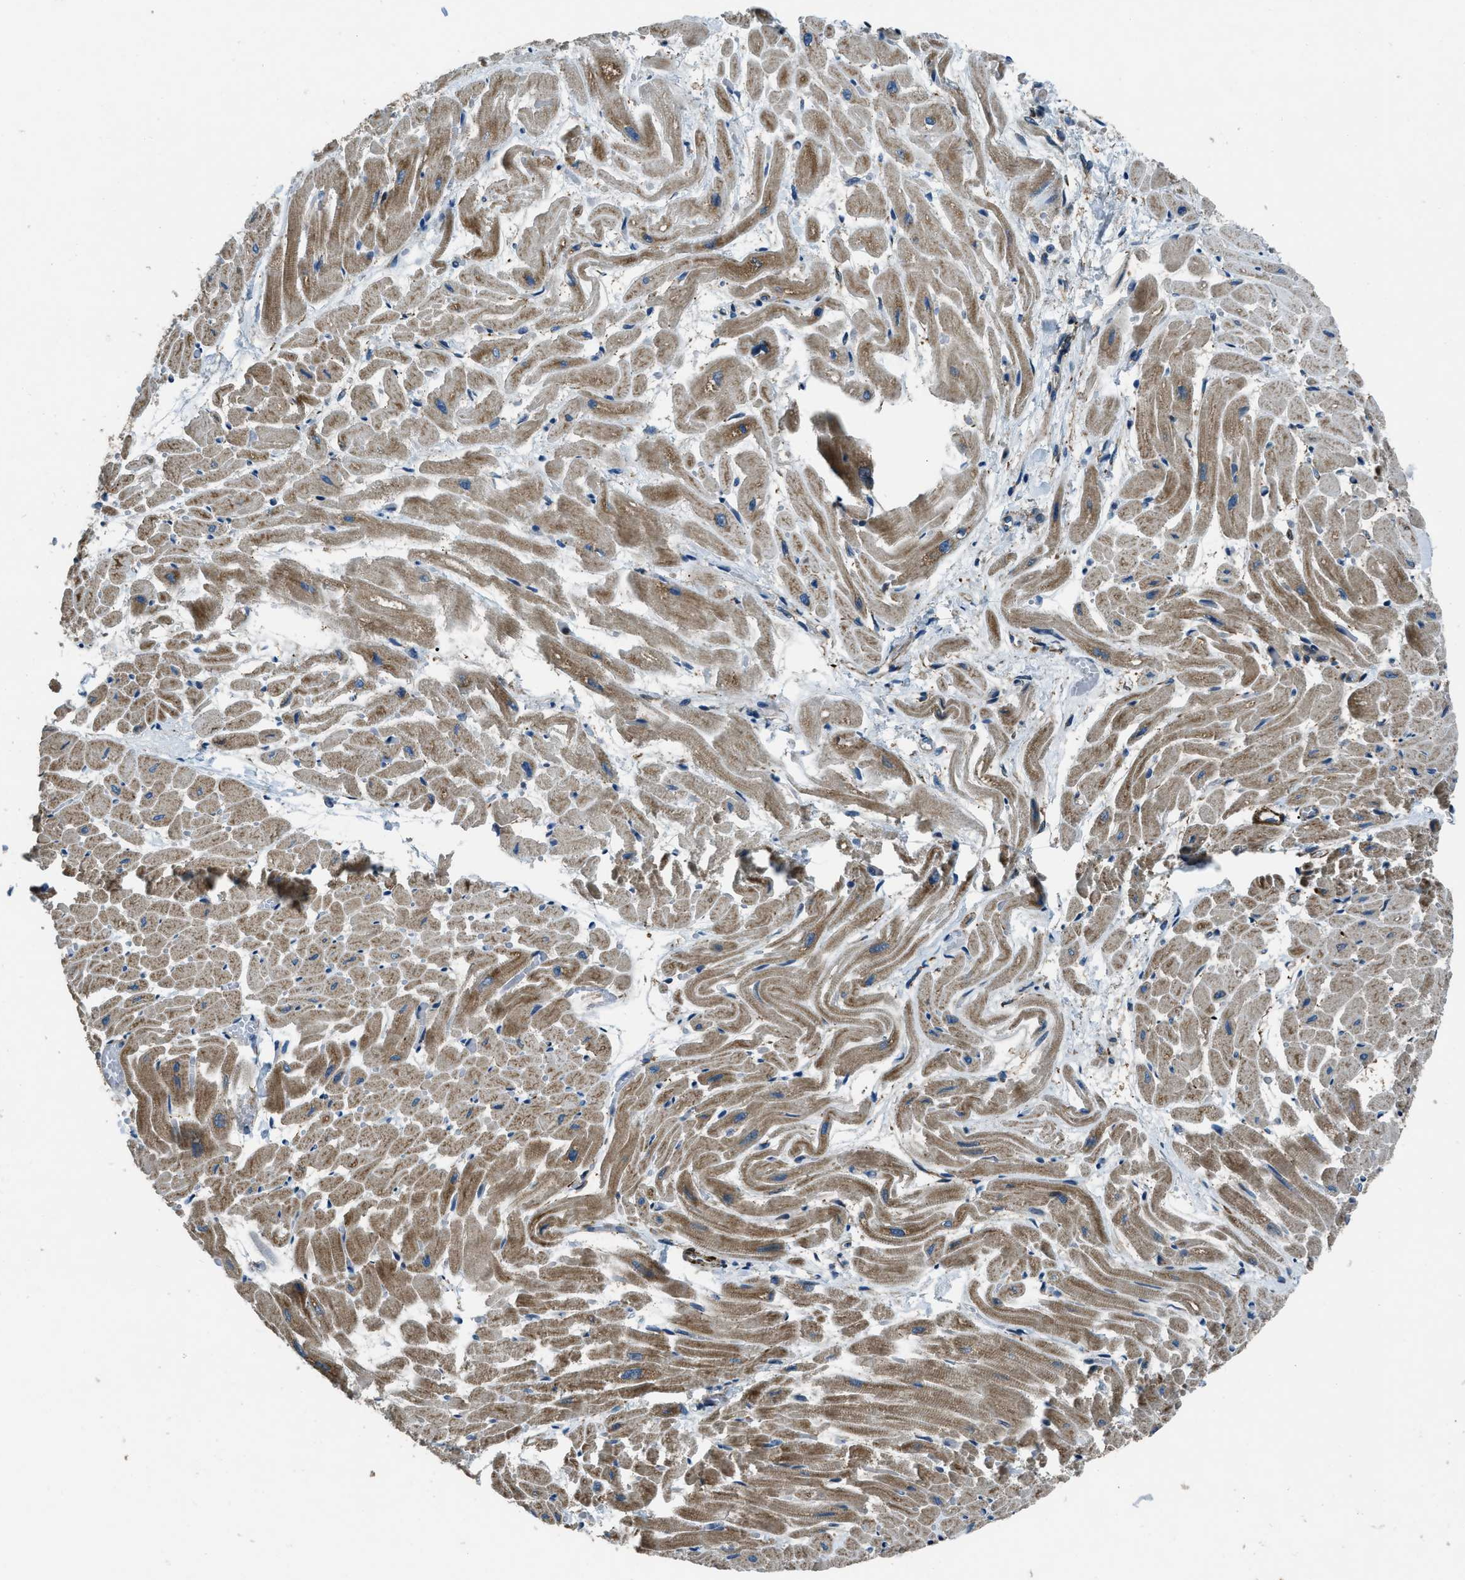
{"staining": {"intensity": "moderate", "quantity": ">75%", "location": "cytoplasmic/membranous"}, "tissue": "heart muscle", "cell_type": "Cardiomyocytes", "image_type": "normal", "snomed": [{"axis": "morphology", "description": "Normal tissue, NOS"}, {"axis": "topography", "description": "Heart"}], "caption": "Protein staining of benign heart muscle exhibits moderate cytoplasmic/membranous positivity in about >75% of cardiomyocytes.", "gene": "NUDCD3", "patient": {"sex": "male", "age": 45}}